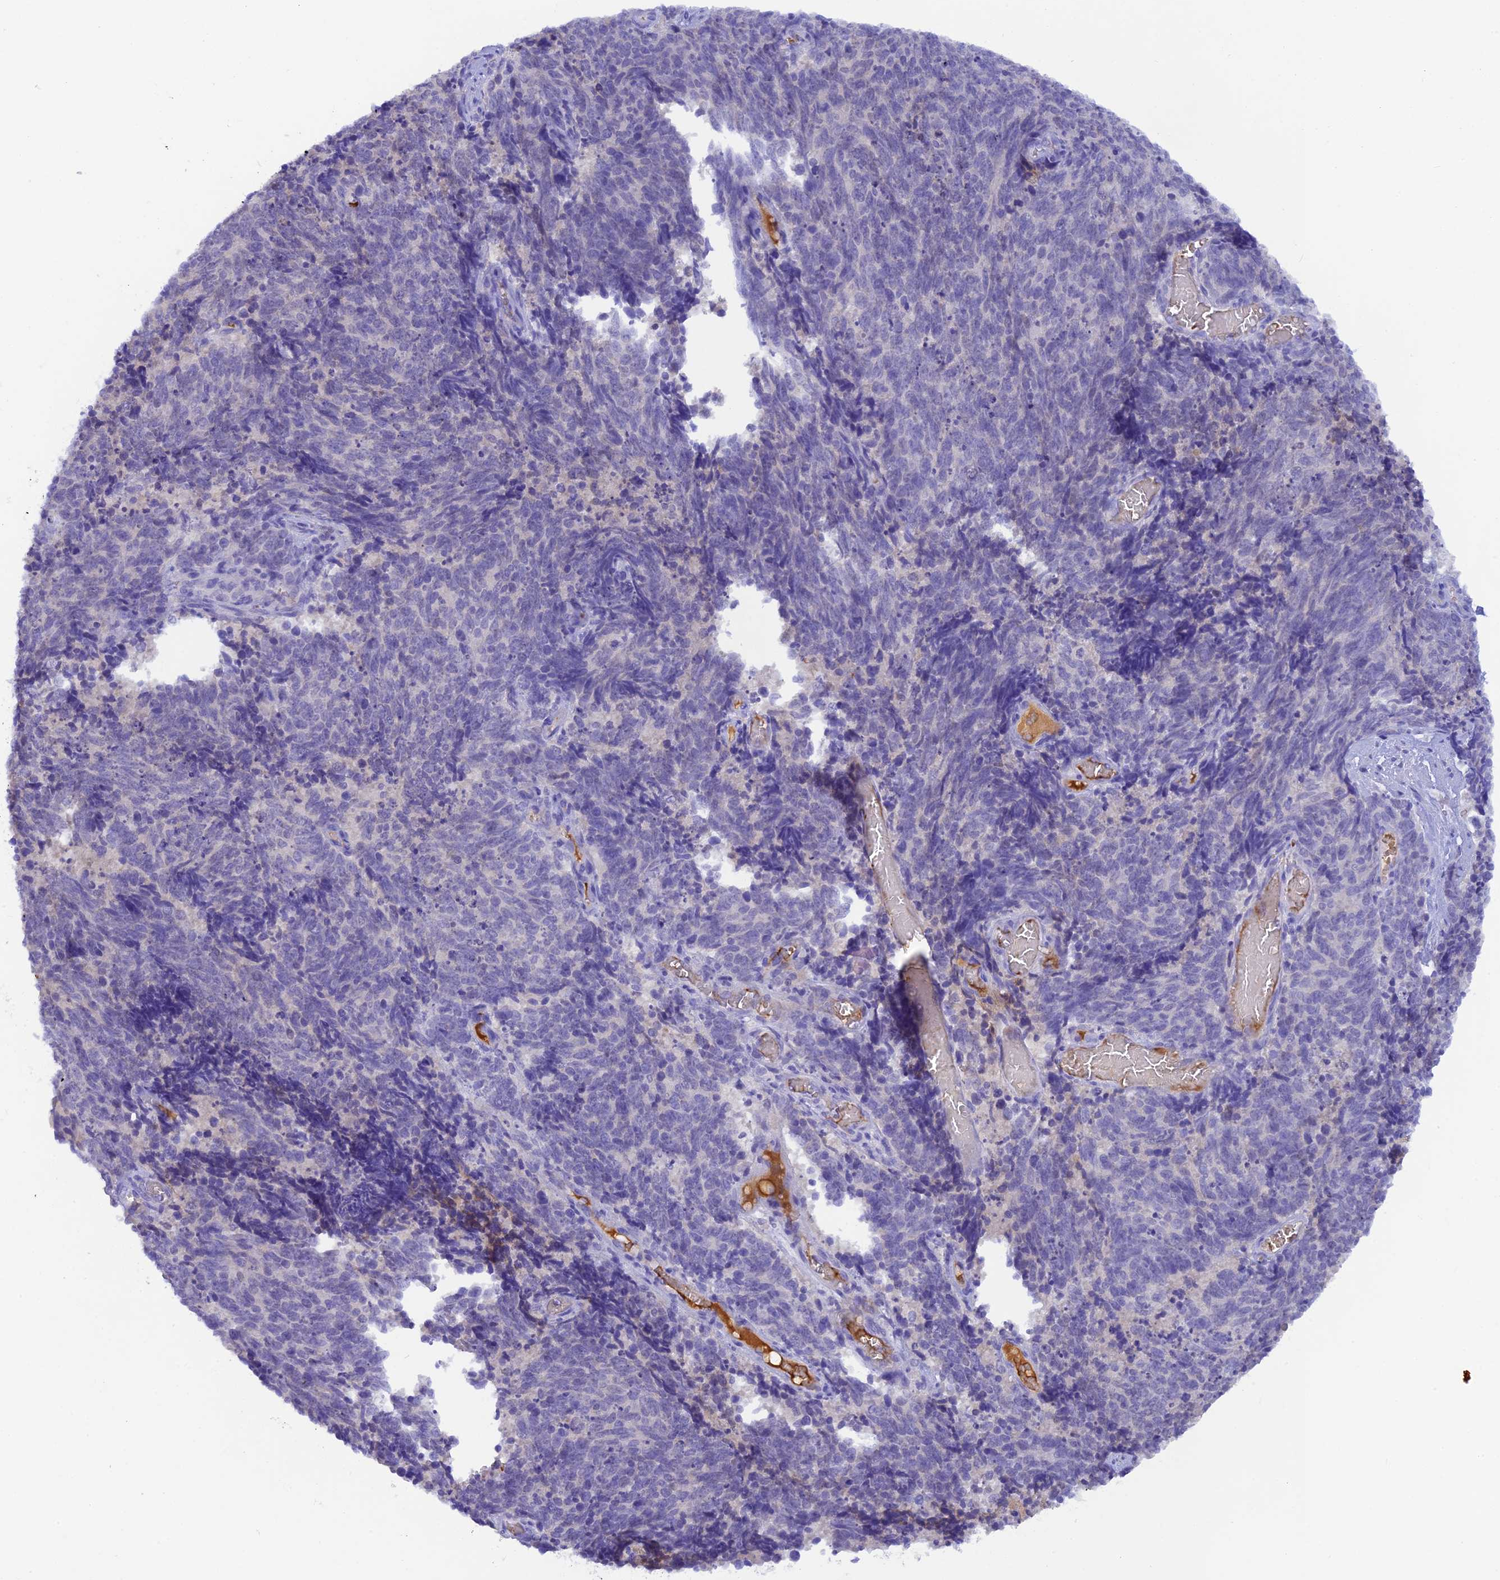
{"staining": {"intensity": "negative", "quantity": "none", "location": "none"}, "tissue": "cervical cancer", "cell_type": "Tumor cells", "image_type": "cancer", "snomed": [{"axis": "morphology", "description": "Squamous cell carcinoma, NOS"}, {"axis": "topography", "description": "Cervix"}], "caption": "Tumor cells are negative for protein expression in human cervical cancer.", "gene": "HDHD2", "patient": {"sex": "female", "age": 29}}